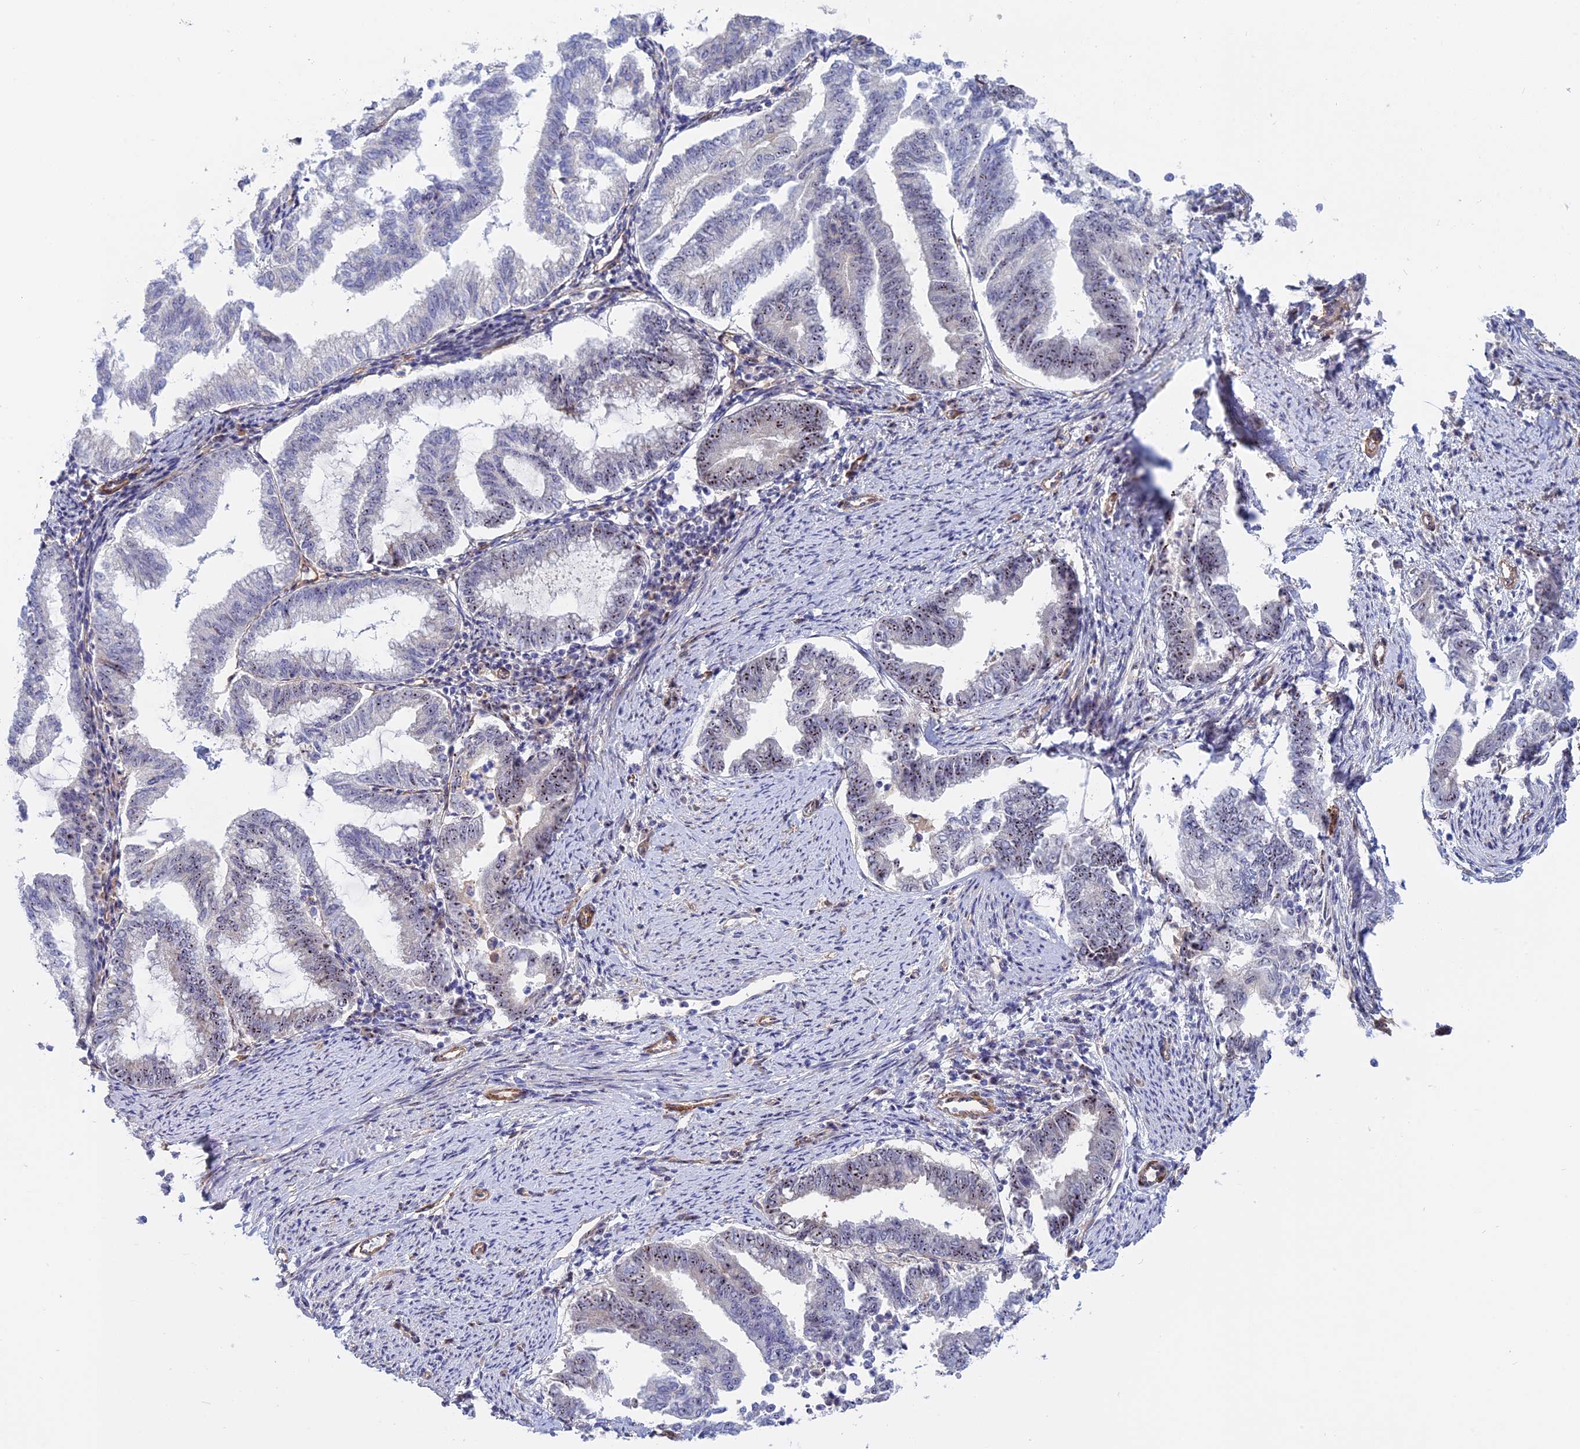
{"staining": {"intensity": "moderate", "quantity": "<25%", "location": "nuclear"}, "tissue": "endometrial cancer", "cell_type": "Tumor cells", "image_type": "cancer", "snomed": [{"axis": "morphology", "description": "Adenocarcinoma, NOS"}, {"axis": "topography", "description": "Endometrium"}], "caption": "Endometrial cancer (adenocarcinoma) was stained to show a protein in brown. There is low levels of moderate nuclear staining in approximately <25% of tumor cells.", "gene": "DBNDD1", "patient": {"sex": "female", "age": 79}}